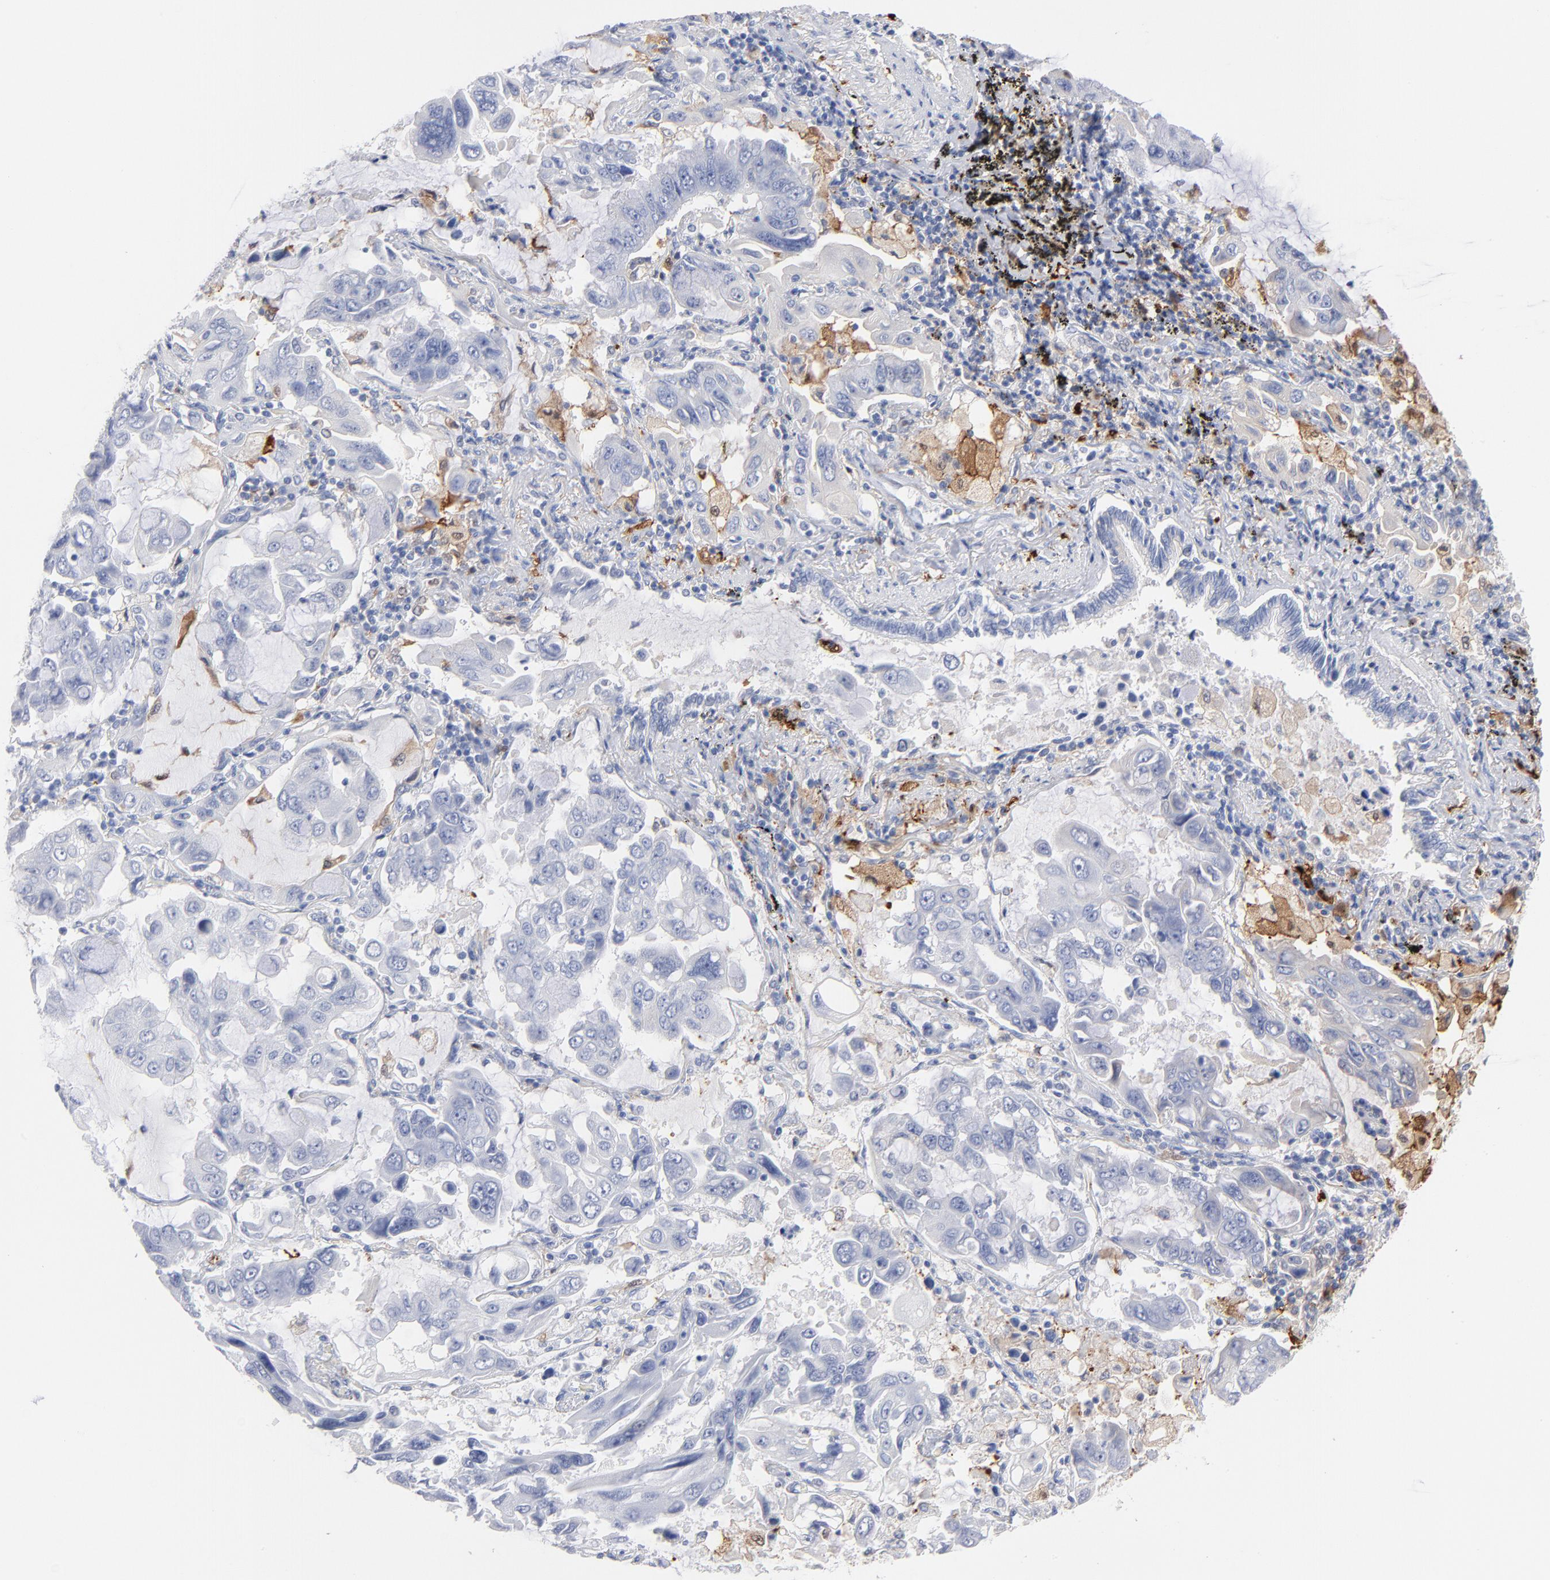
{"staining": {"intensity": "negative", "quantity": "none", "location": "none"}, "tissue": "lung cancer", "cell_type": "Tumor cells", "image_type": "cancer", "snomed": [{"axis": "morphology", "description": "Adenocarcinoma, NOS"}, {"axis": "topography", "description": "Lung"}], "caption": "A high-resolution micrograph shows immunohistochemistry (IHC) staining of lung cancer (adenocarcinoma), which demonstrates no significant positivity in tumor cells. Nuclei are stained in blue.", "gene": "IFIT2", "patient": {"sex": "male", "age": 64}}